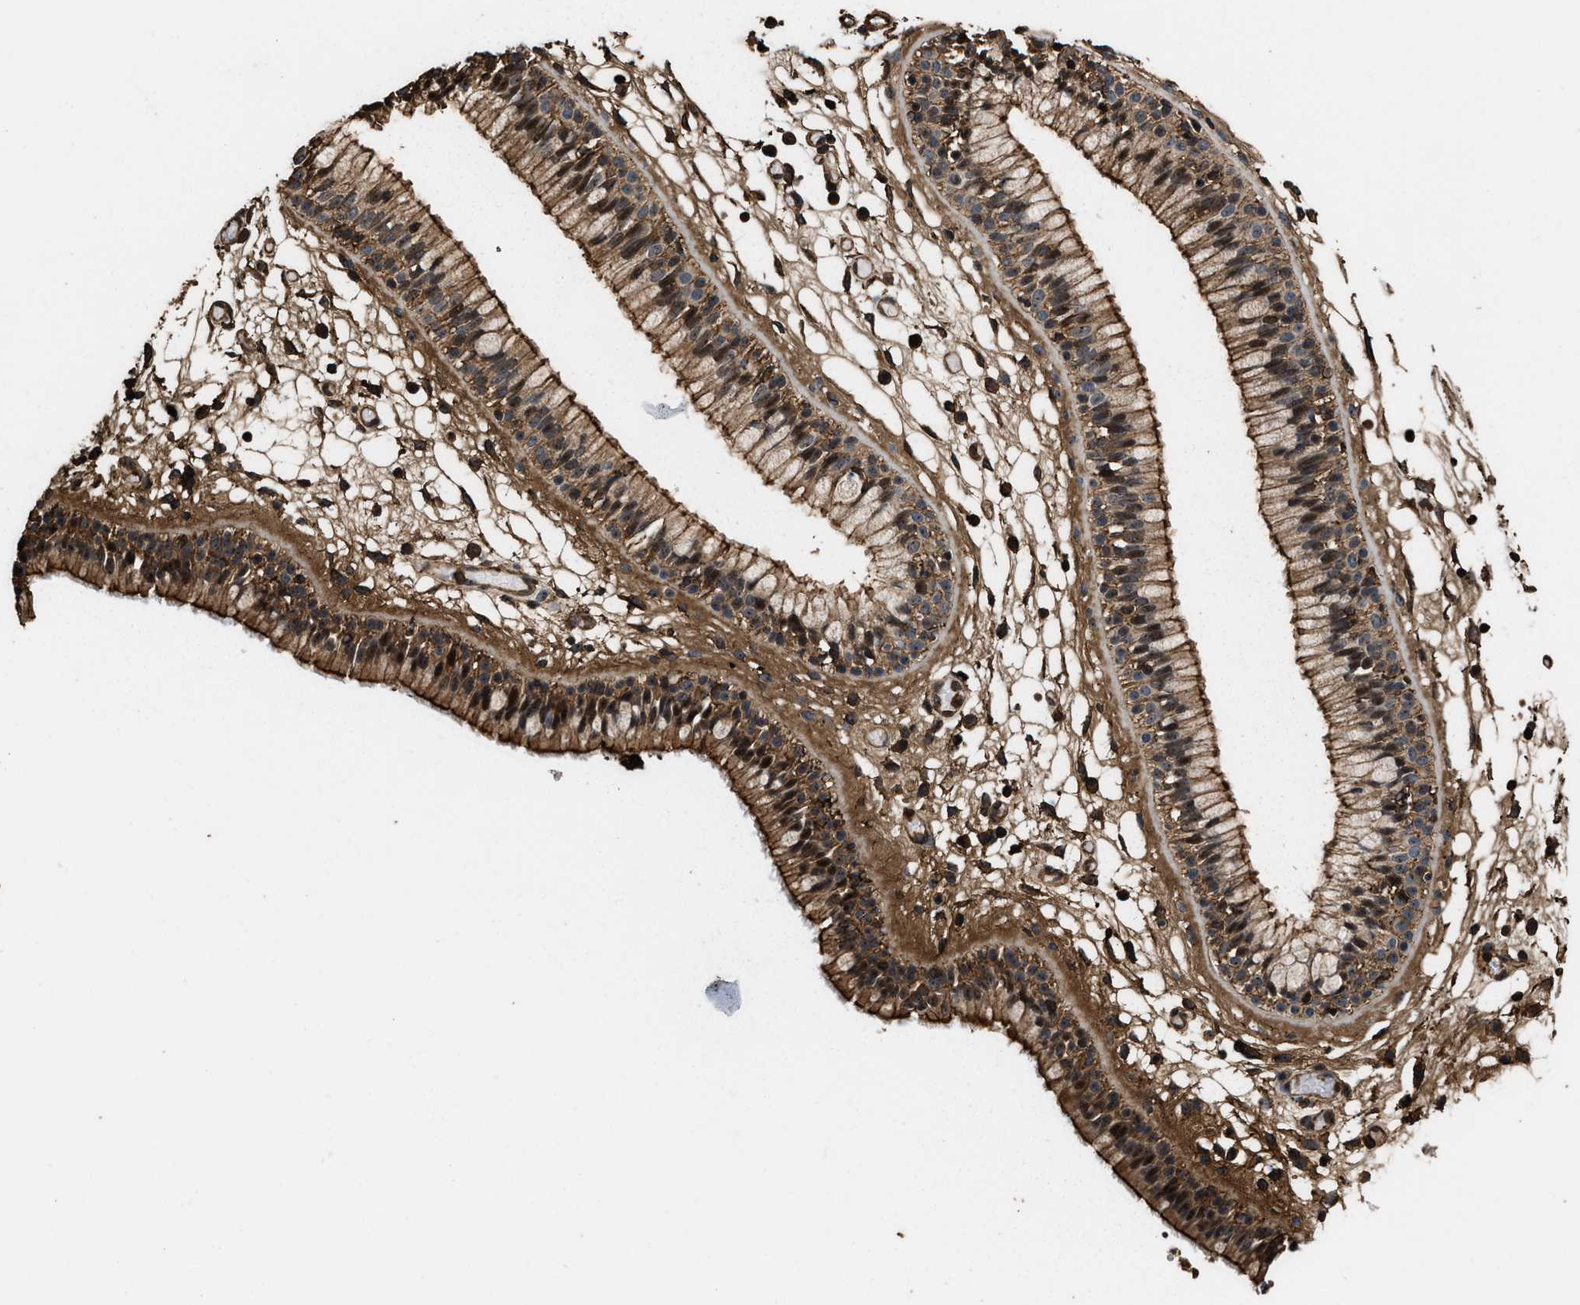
{"staining": {"intensity": "moderate", "quantity": ">75%", "location": "cytoplasmic/membranous,nuclear"}, "tissue": "nasopharynx", "cell_type": "Respiratory epithelial cells", "image_type": "normal", "snomed": [{"axis": "morphology", "description": "Normal tissue, NOS"}, {"axis": "morphology", "description": "Inflammation, NOS"}, {"axis": "topography", "description": "Nasopharynx"}], "caption": "An image showing moderate cytoplasmic/membranous,nuclear positivity in approximately >75% of respiratory epithelial cells in benign nasopharynx, as visualized by brown immunohistochemical staining.", "gene": "KBTBD2", "patient": {"sex": "male", "age": 48}}